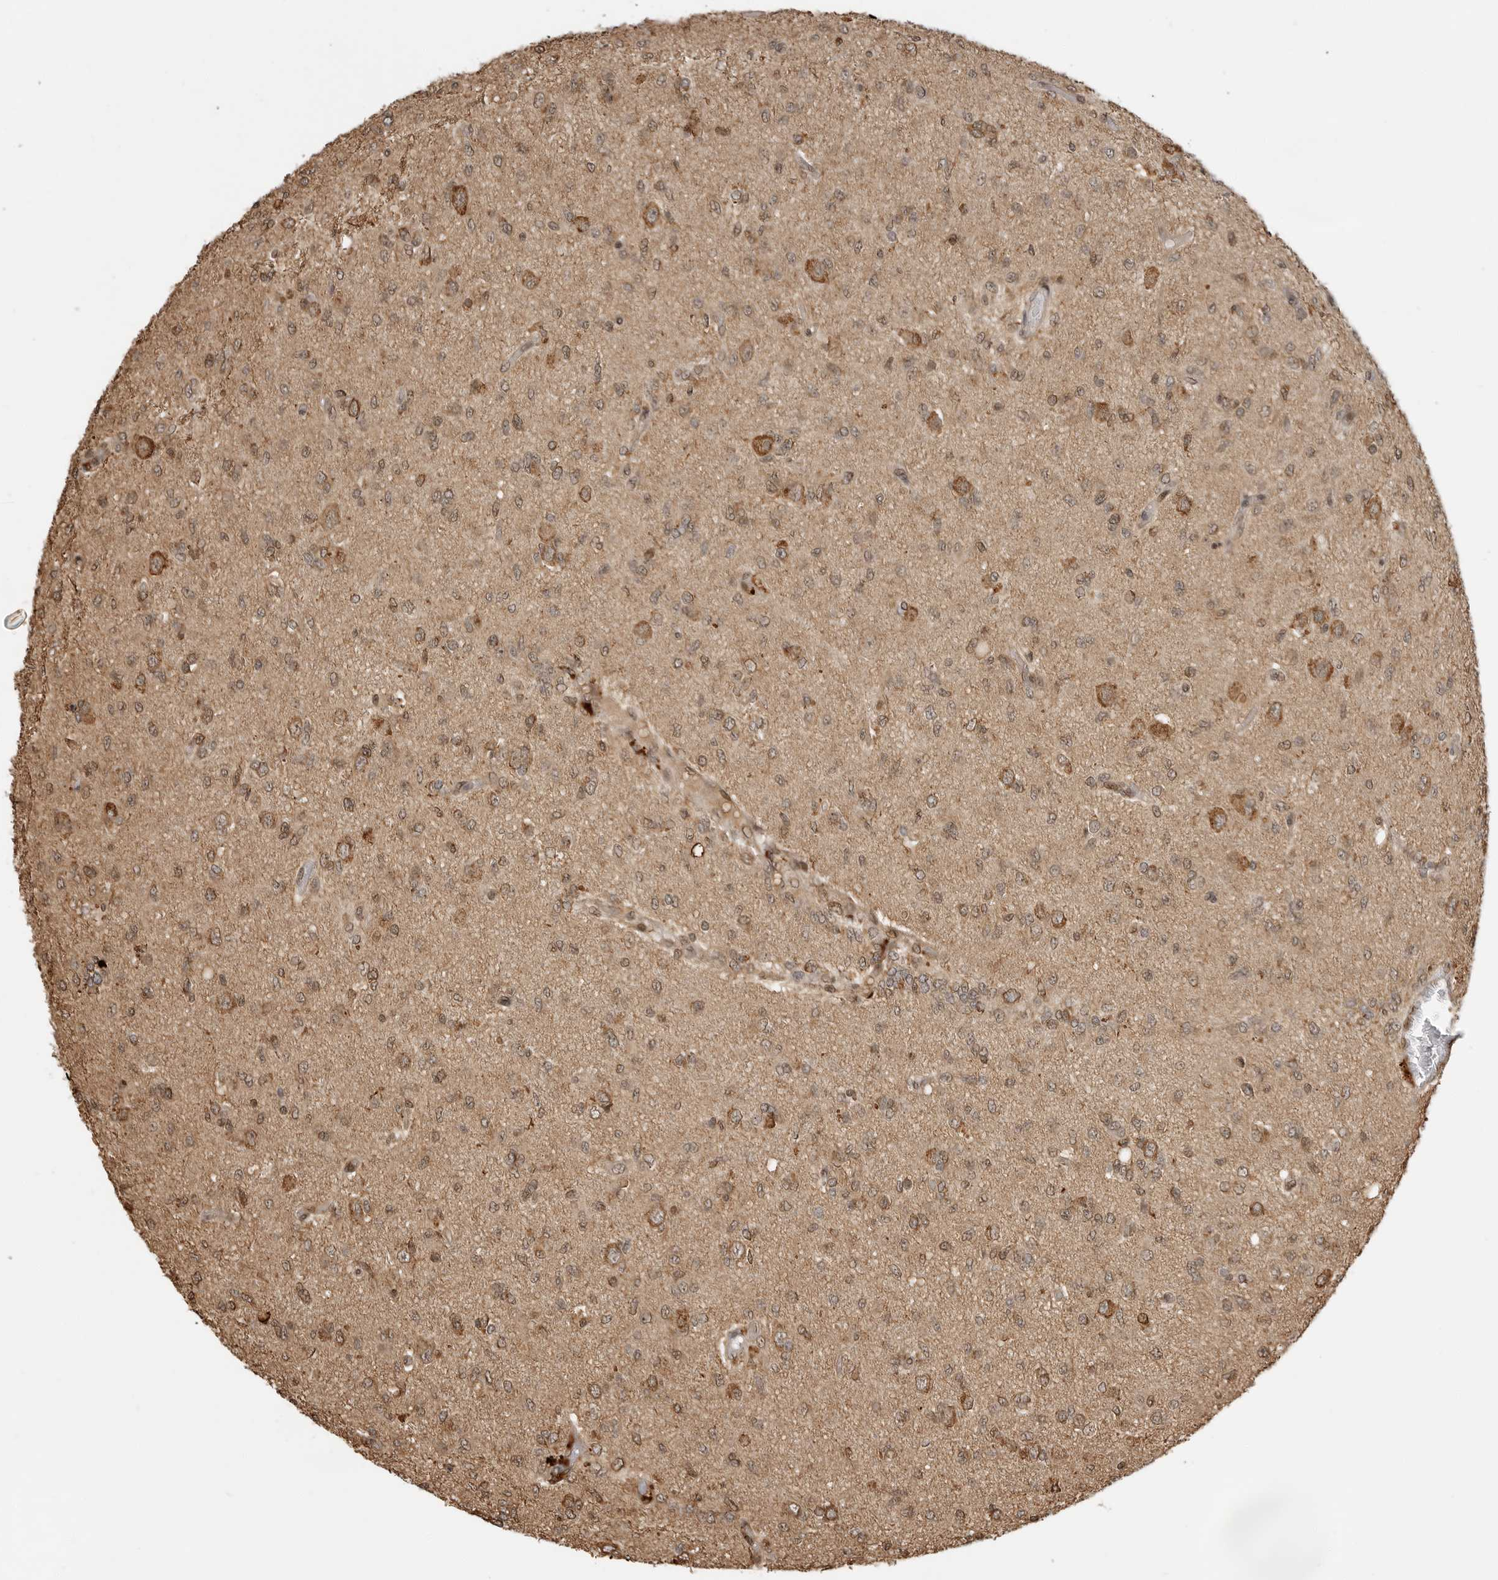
{"staining": {"intensity": "weak", "quantity": "25%-75%", "location": "cytoplasmic/membranous,nuclear"}, "tissue": "glioma", "cell_type": "Tumor cells", "image_type": "cancer", "snomed": [{"axis": "morphology", "description": "Glioma, malignant, High grade"}, {"axis": "topography", "description": "Brain"}], "caption": "A brown stain labels weak cytoplasmic/membranous and nuclear positivity of a protein in high-grade glioma (malignant) tumor cells.", "gene": "BMP2K", "patient": {"sex": "female", "age": 59}}